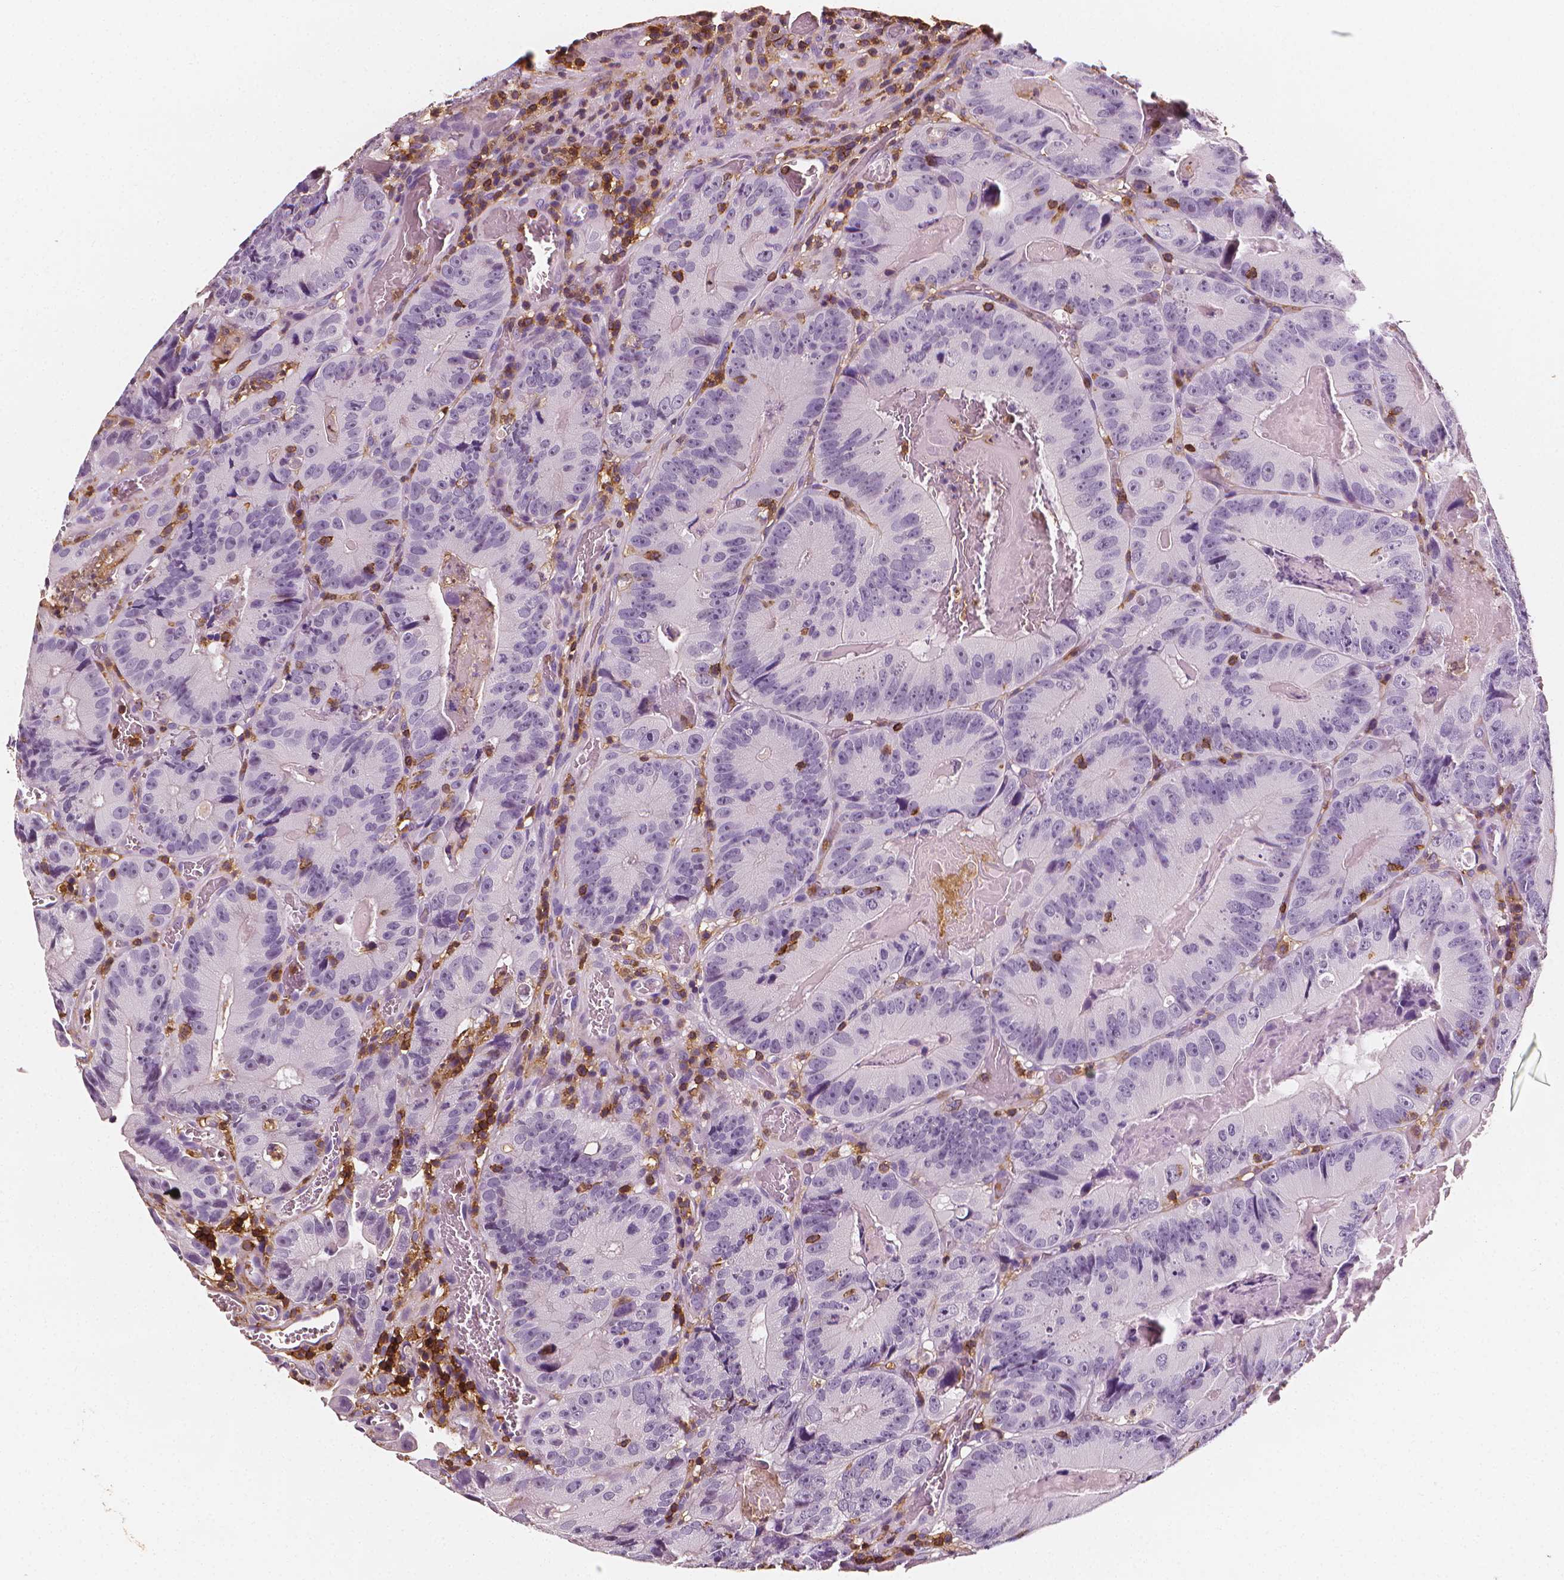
{"staining": {"intensity": "negative", "quantity": "none", "location": "none"}, "tissue": "colorectal cancer", "cell_type": "Tumor cells", "image_type": "cancer", "snomed": [{"axis": "morphology", "description": "Adenocarcinoma, NOS"}, {"axis": "topography", "description": "Colon"}], "caption": "This is a image of immunohistochemistry (IHC) staining of colorectal cancer (adenocarcinoma), which shows no staining in tumor cells. The staining was performed using DAB (3,3'-diaminobenzidine) to visualize the protein expression in brown, while the nuclei were stained in blue with hematoxylin (Magnification: 20x).", "gene": "PTPRC", "patient": {"sex": "female", "age": 86}}